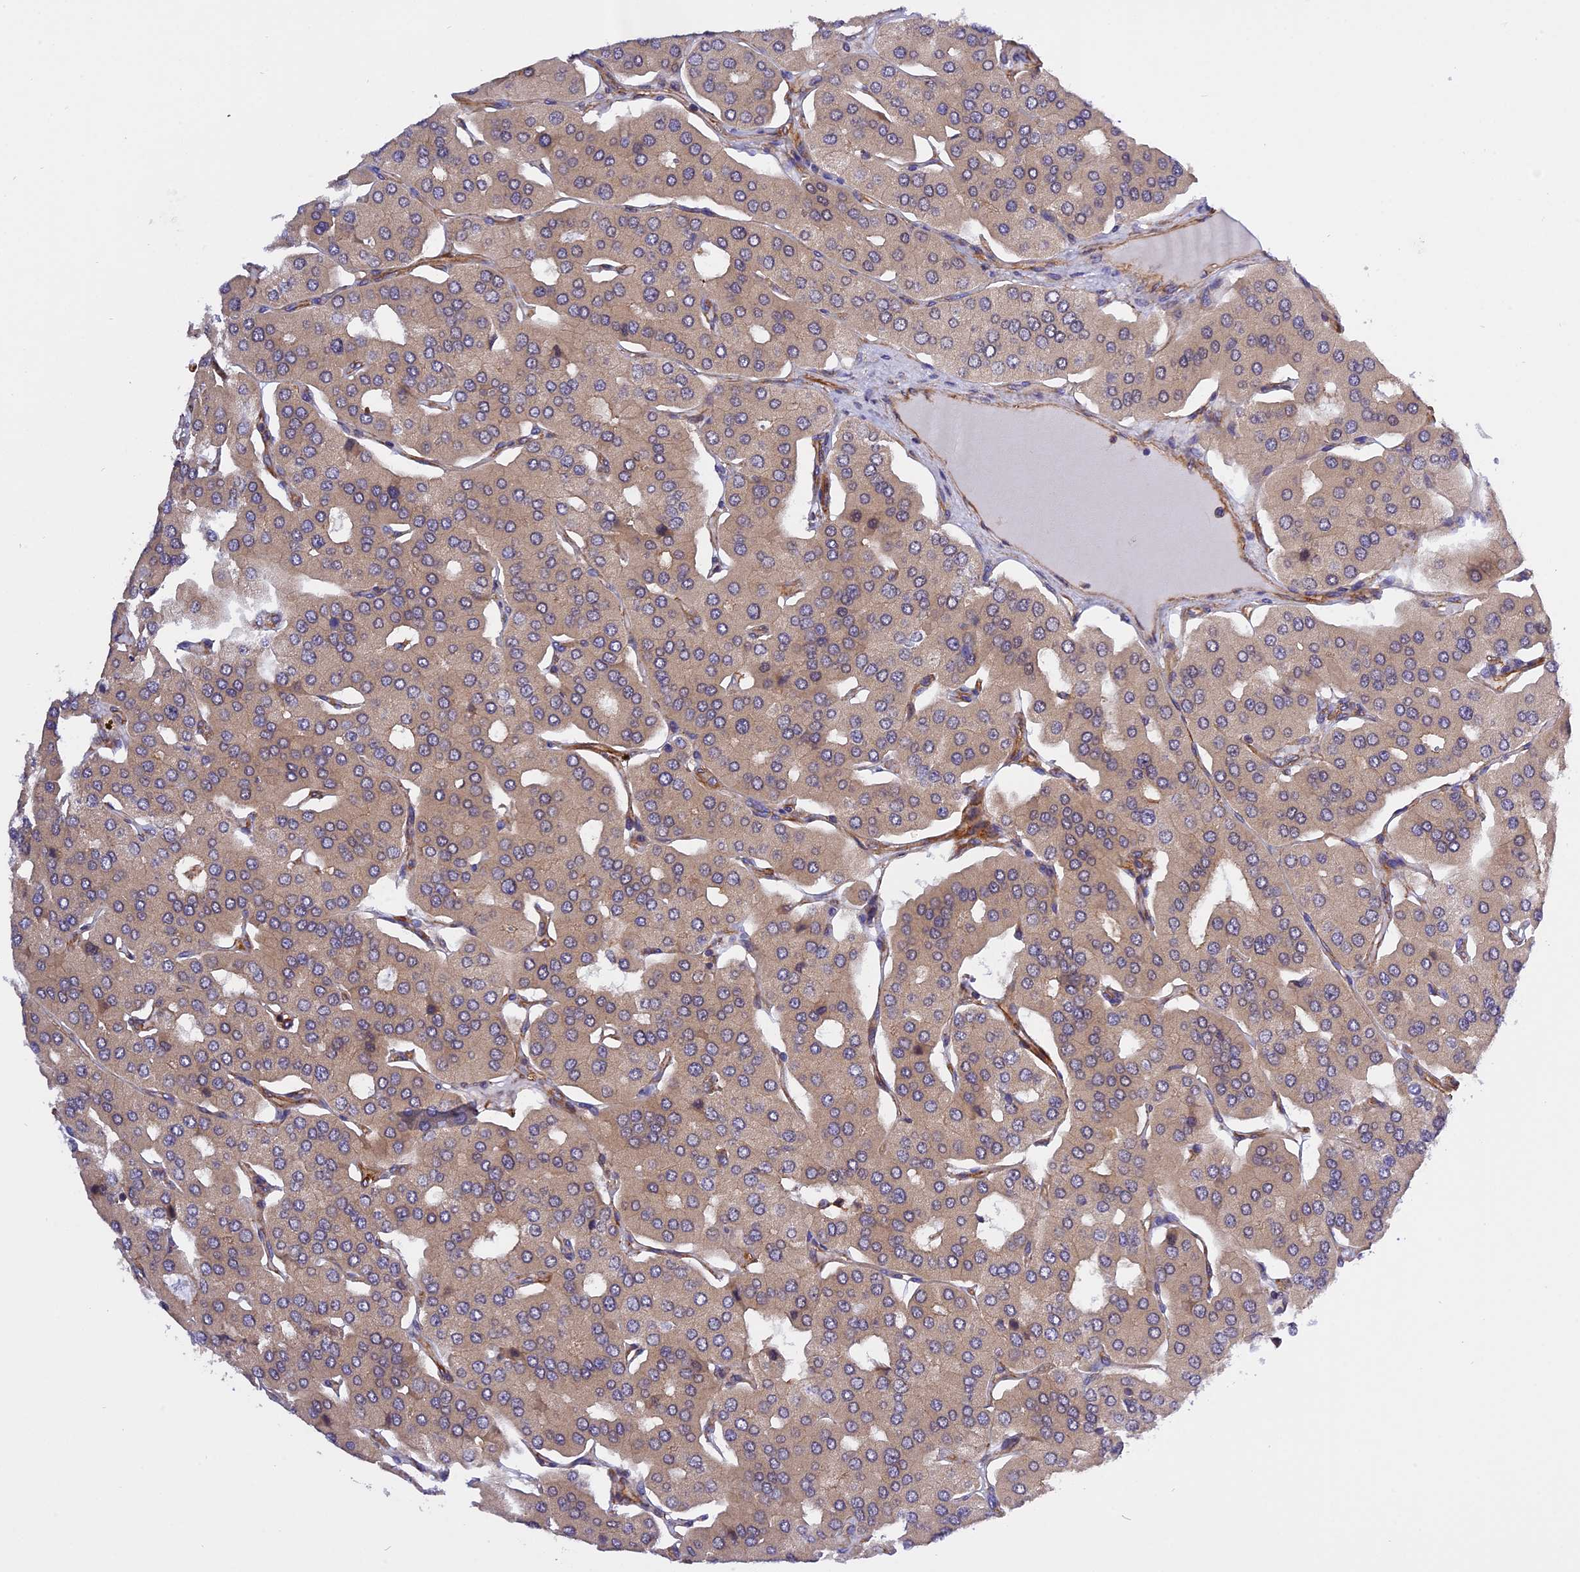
{"staining": {"intensity": "negative", "quantity": "none", "location": "none"}, "tissue": "parathyroid gland", "cell_type": "Glandular cells", "image_type": "normal", "snomed": [{"axis": "morphology", "description": "Normal tissue, NOS"}, {"axis": "morphology", "description": "Adenoma, NOS"}, {"axis": "topography", "description": "Parathyroid gland"}], "caption": "A high-resolution micrograph shows immunohistochemistry (IHC) staining of unremarkable parathyroid gland, which reveals no significant staining in glandular cells. The staining is performed using DAB (3,3'-diaminobenzidine) brown chromogen with nuclei counter-stained in using hematoxylin.", "gene": "C5orf22", "patient": {"sex": "female", "age": 86}}